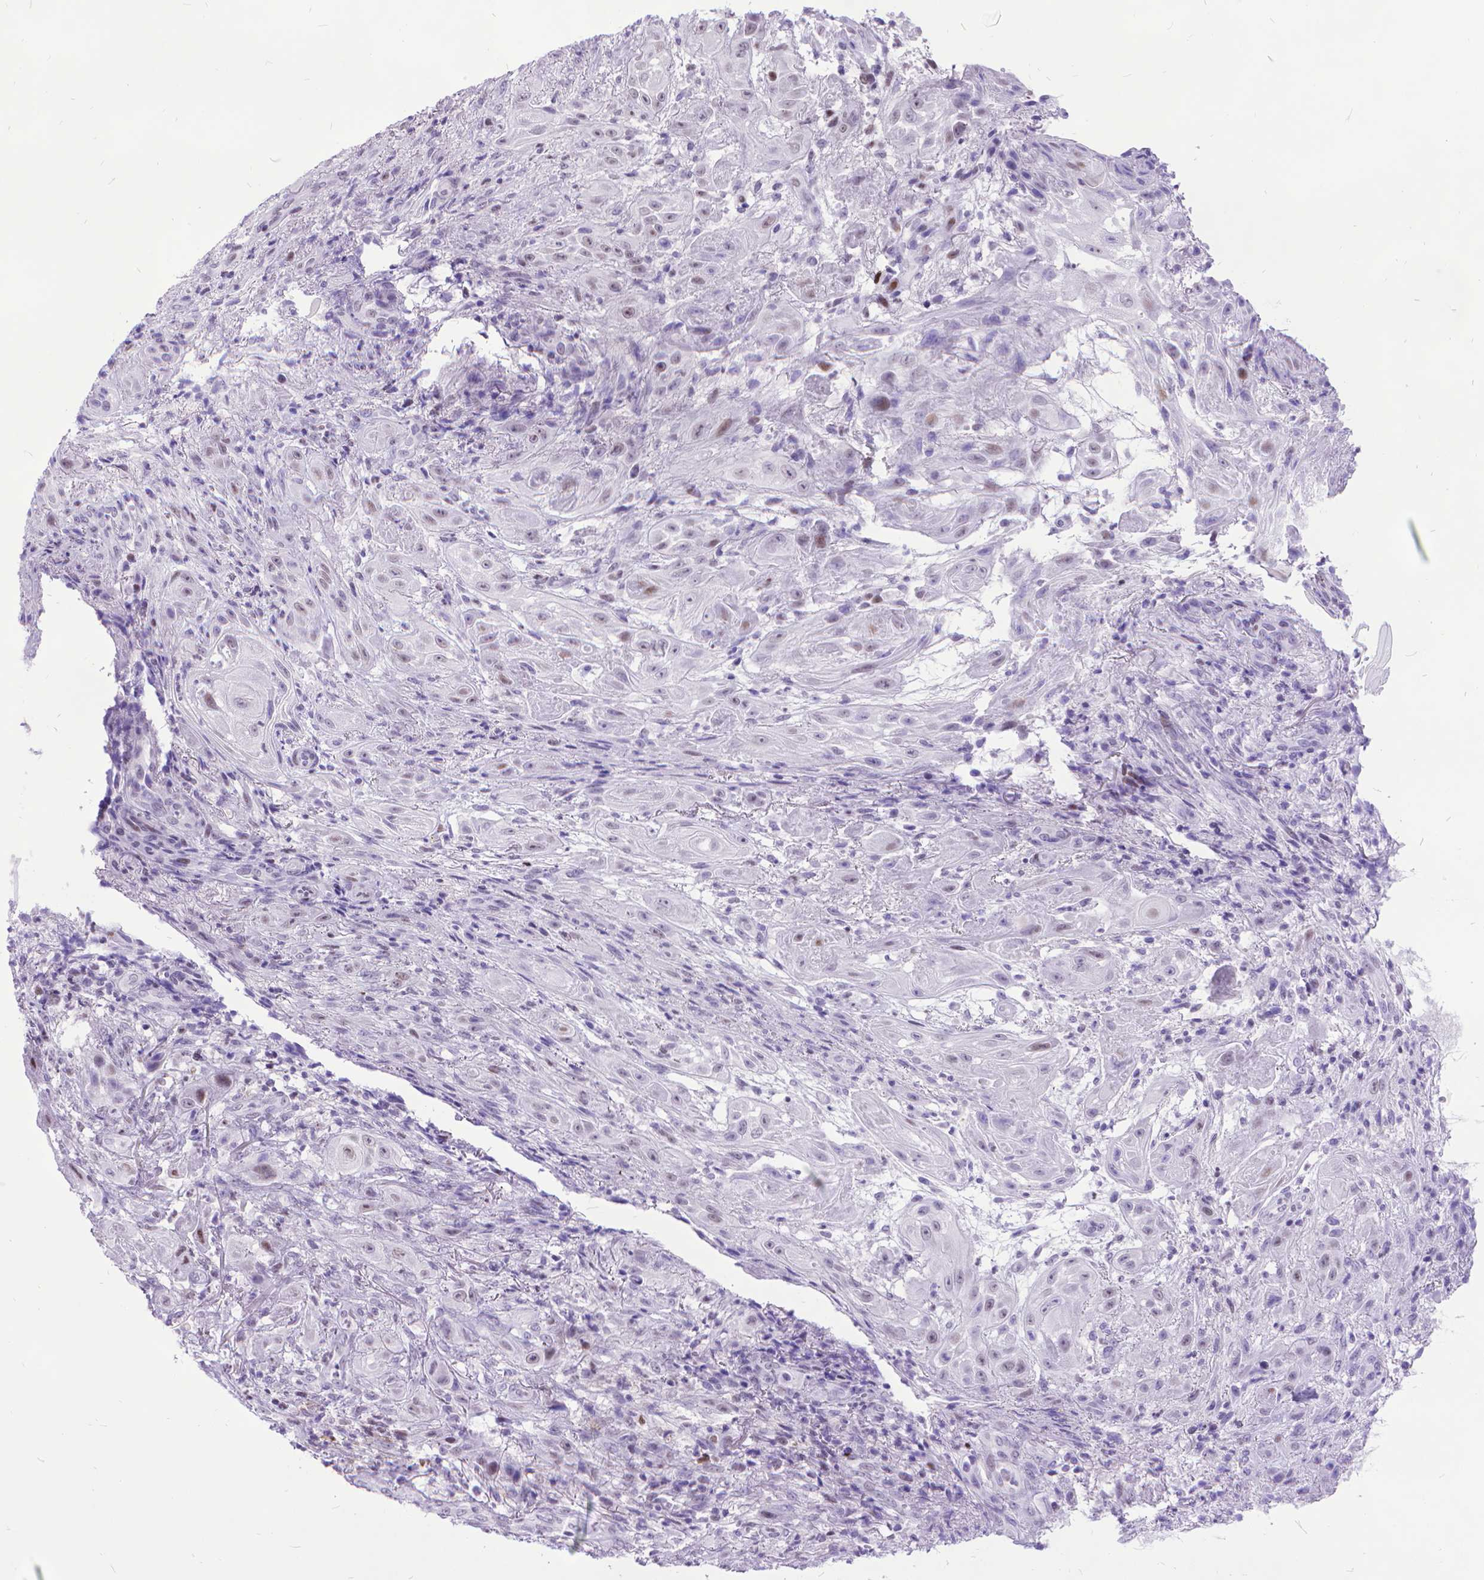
{"staining": {"intensity": "weak", "quantity": "<25%", "location": "nuclear"}, "tissue": "skin cancer", "cell_type": "Tumor cells", "image_type": "cancer", "snomed": [{"axis": "morphology", "description": "Squamous cell carcinoma, NOS"}, {"axis": "topography", "description": "Skin"}], "caption": "Histopathology image shows no protein expression in tumor cells of skin squamous cell carcinoma tissue.", "gene": "POLE4", "patient": {"sex": "male", "age": 62}}